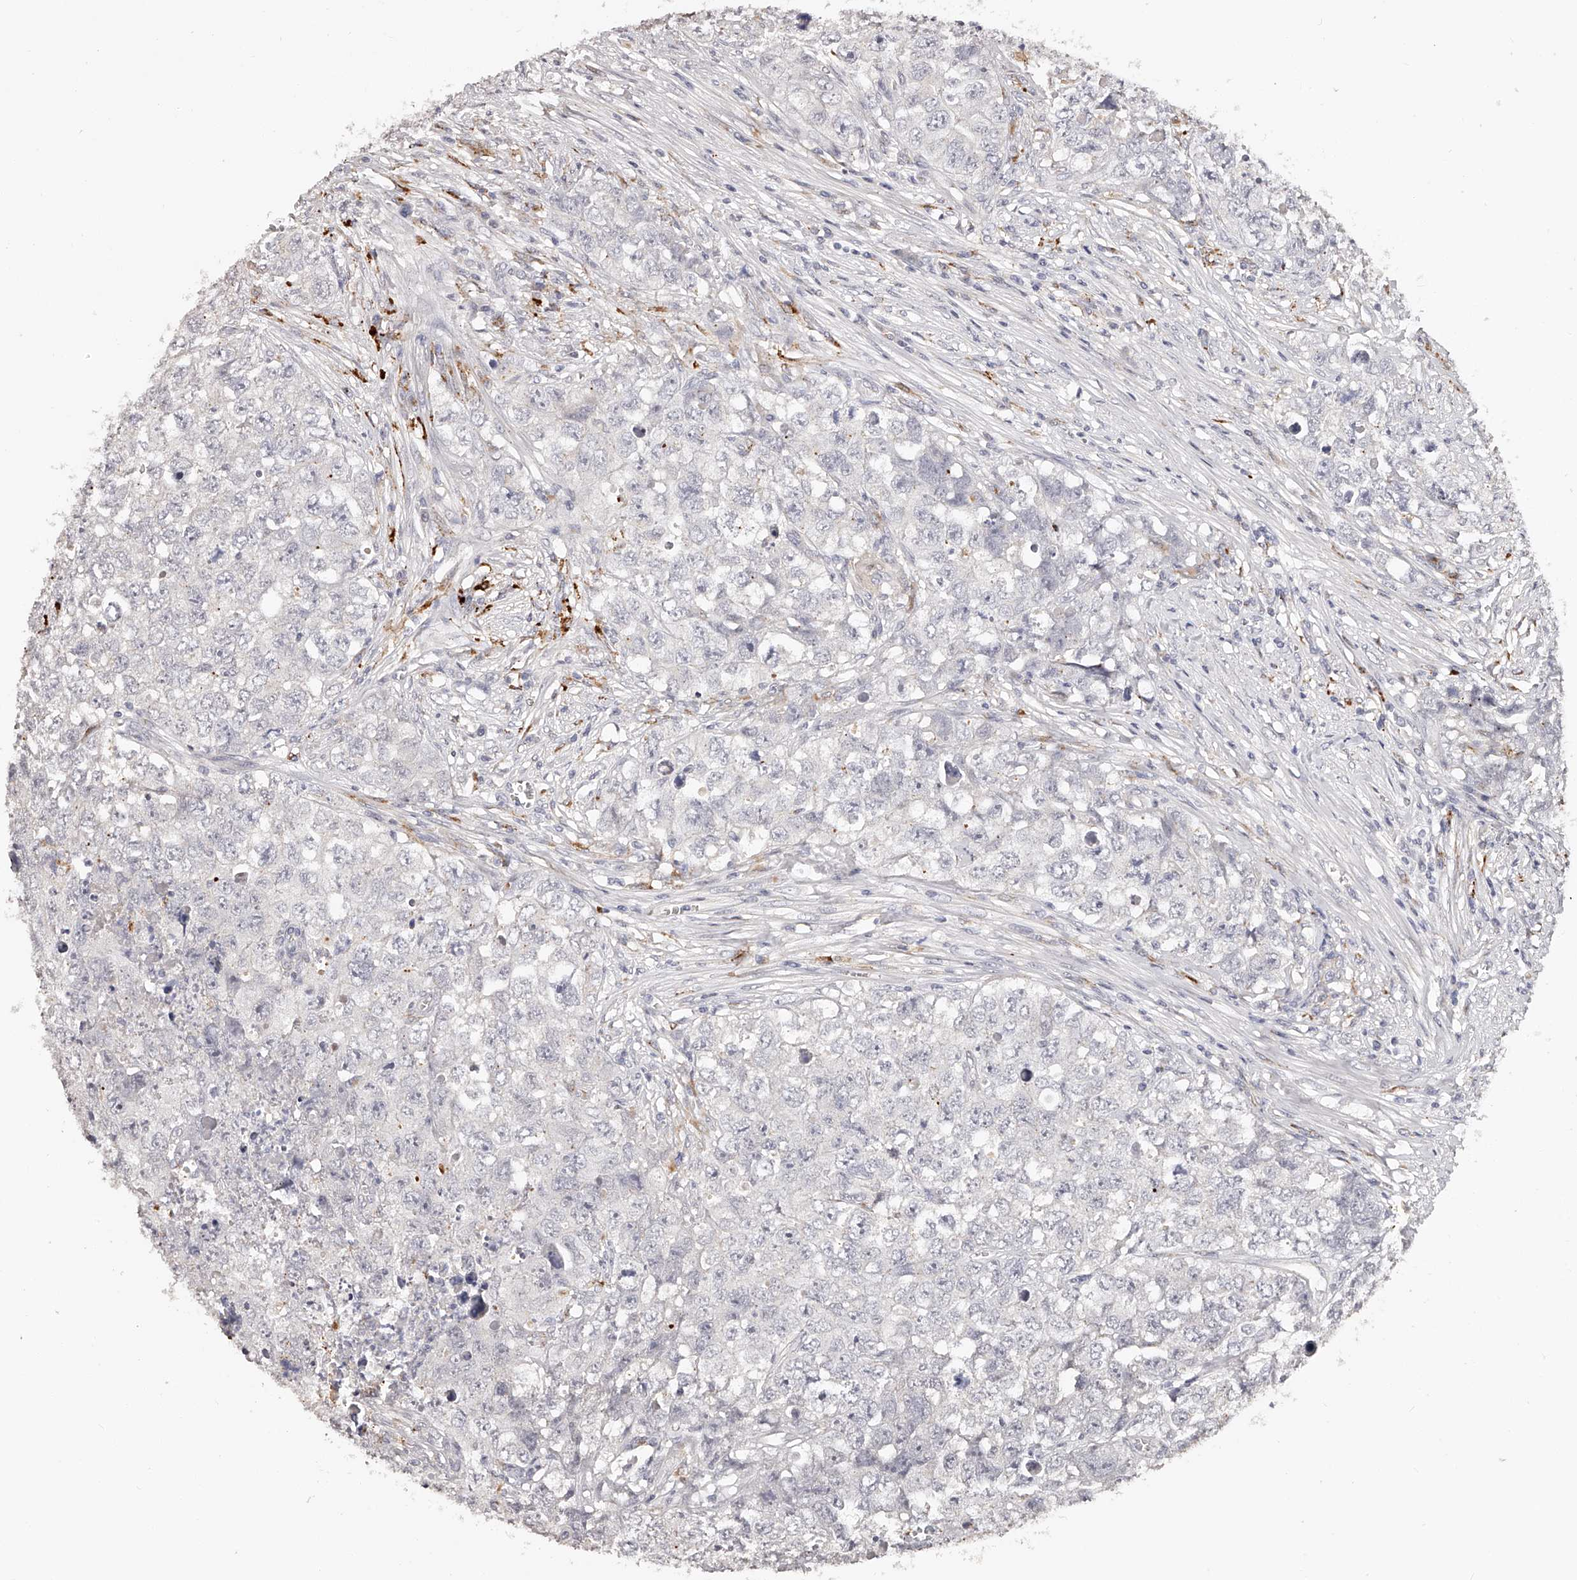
{"staining": {"intensity": "negative", "quantity": "none", "location": "none"}, "tissue": "testis cancer", "cell_type": "Tumor cells", "image_type": "cancer", "snomed": [{"axis": "morphology", "description": "Seminoma, NOS"}, {"axis": "morphology", "description": "Carcinoma, Embryonal, NOS"}, {"axis": "topography", "description": "Testis"}], "caption": "High power microscopy histopathology image of an IHC micrograph of embryonal carcinoma (testis), revealing no significant staining in tumor cells.", "gene": "SLC35D3", "patient": {"sex": "male", "age": 43}}